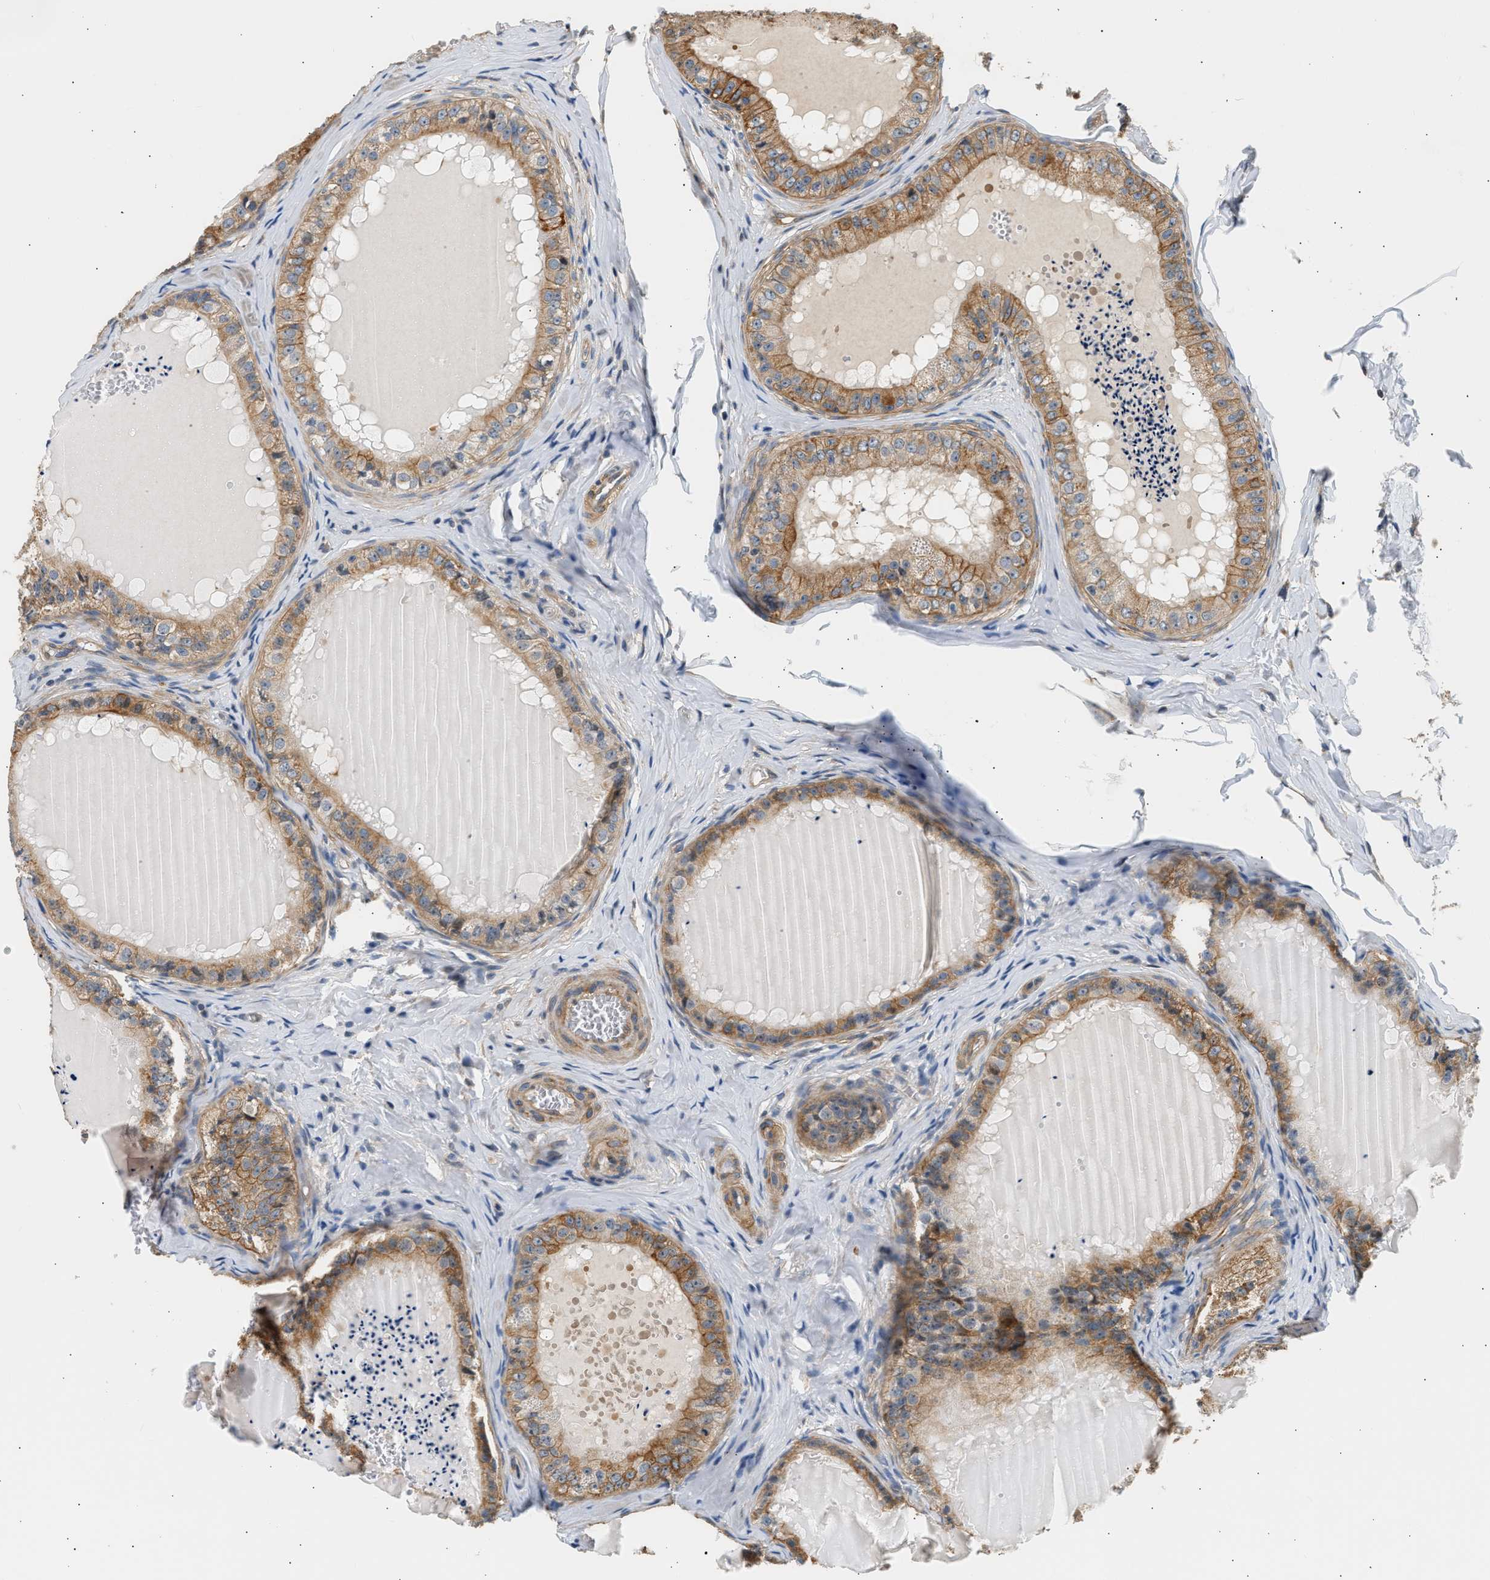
{"staining": {"intensity": "moderate", "quantity": ">75%", "location": "cytoplasmic/membranous"}, "tissue": "epididymis", "cell_type": "Glandular cells", "image_type": "normal", "snomed": [{"axis": "morphology", "description": "Normal tissue, NOS"}, {"axis": "topography", "description": "Epididymis"}], "caption": "Brown immunohistochemical staining in normal human epididymis reveals moderate cytoplasmic/membranous expression in about >75% of glandular cells. (DAB (3,3'-diaminobenzidine) IHC, brown staining for protein, blue staining for nuclei).", "gene": "WDR31", "patient": {"sex": "male", "age": 31}}